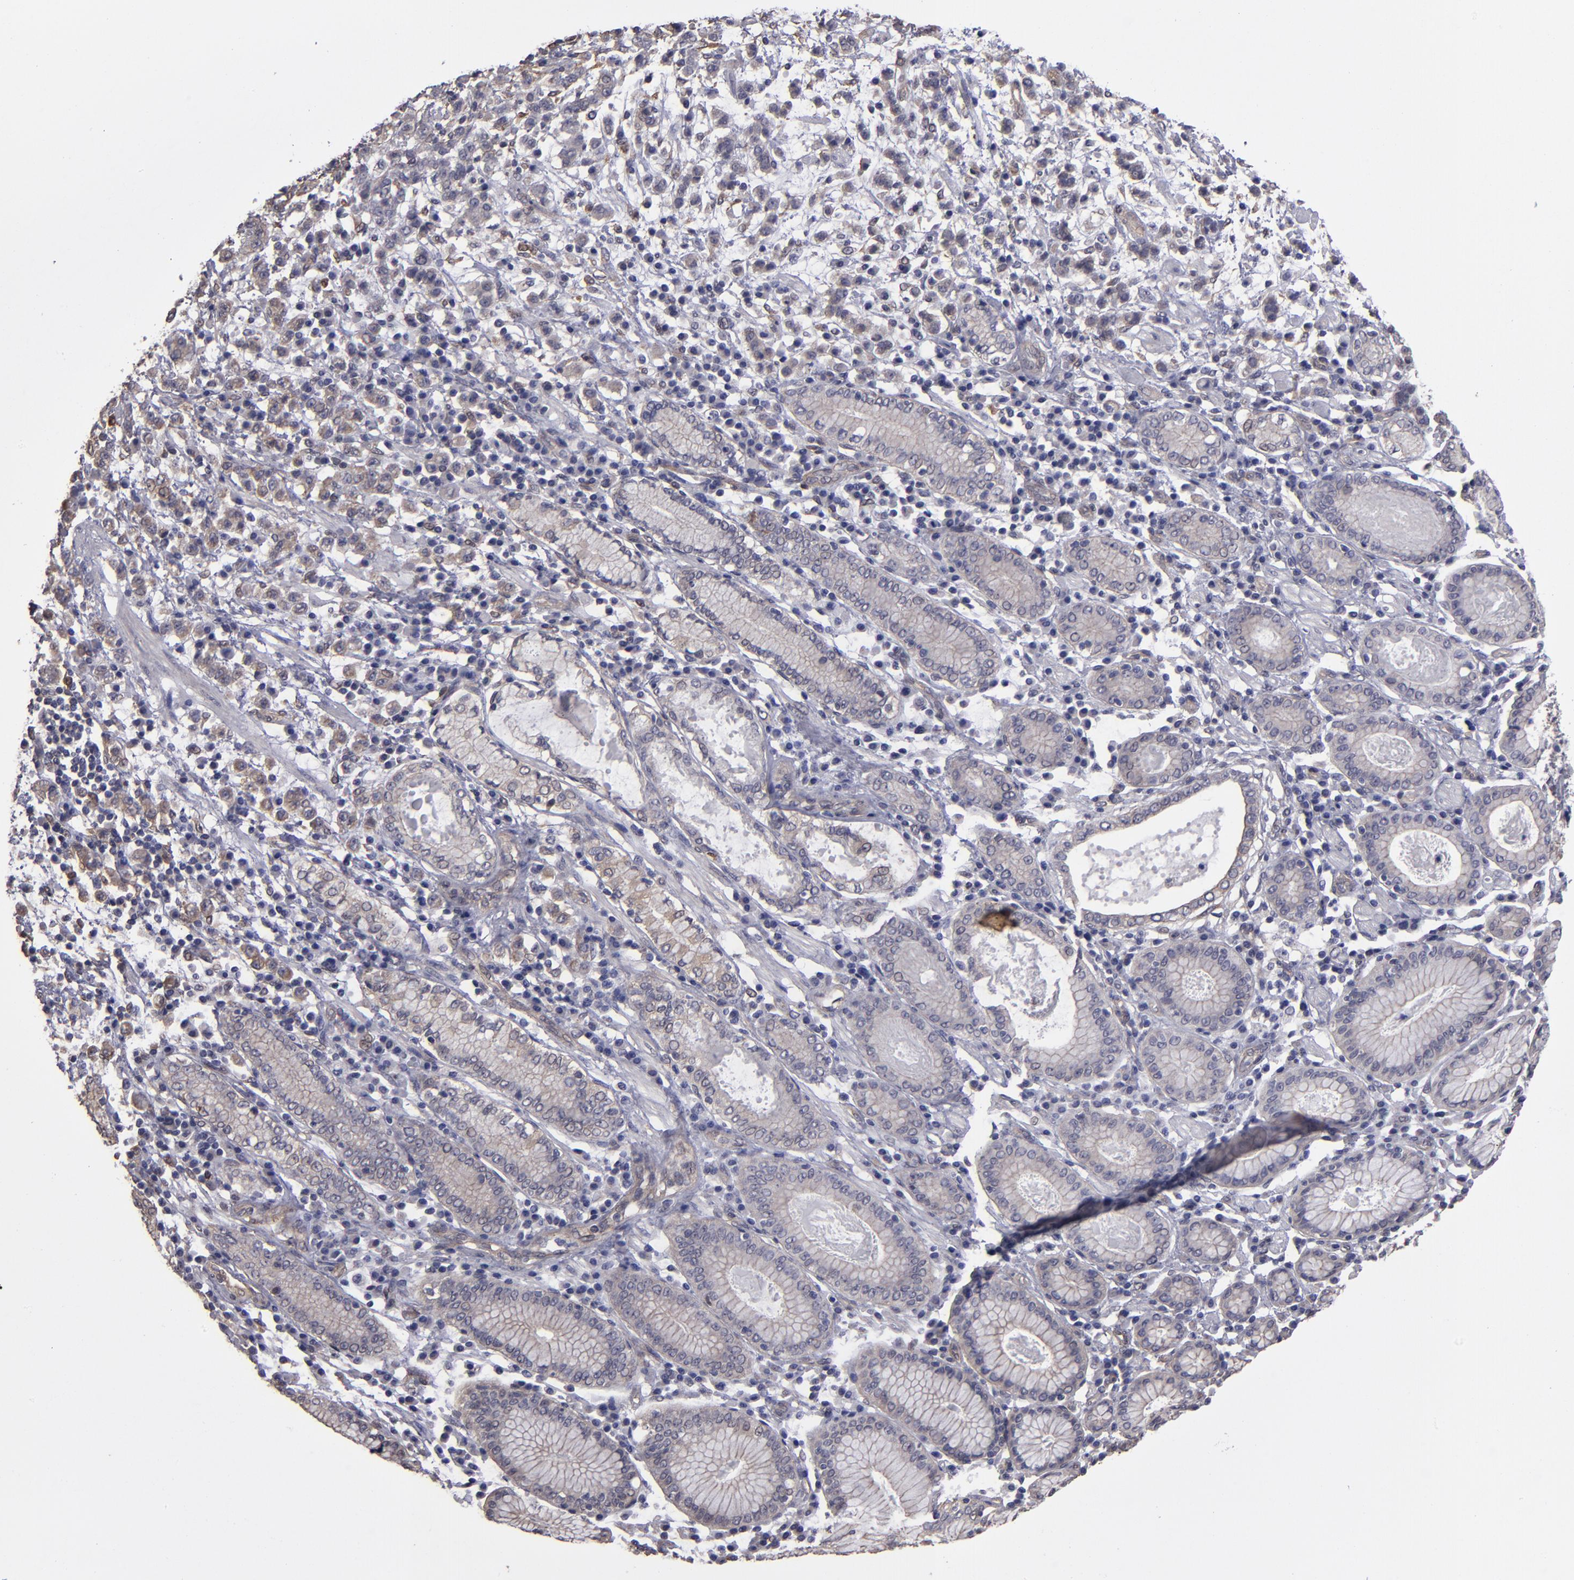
{"staining": {"intensity": "weak", "quantity": ">75%", "location": "cytoplasmic/membranous"}, "tissue": "stomach cancer", "cell_type": "Tumor cells", "image_type": "cancer", "snomed": [{"axis": "morphology", "description": "Adenocarcinoma, NOS"}, {"axis": "topography", "description": "Stomach, lower"}], "caption": "This is an image of IHC staining of stomach adenocarcinoma, which shows weak staining in the cytoplasmic/membranous of tumor cells.", "gene": "NDRG2", "patient": {"sex": "male", "age": 88}}